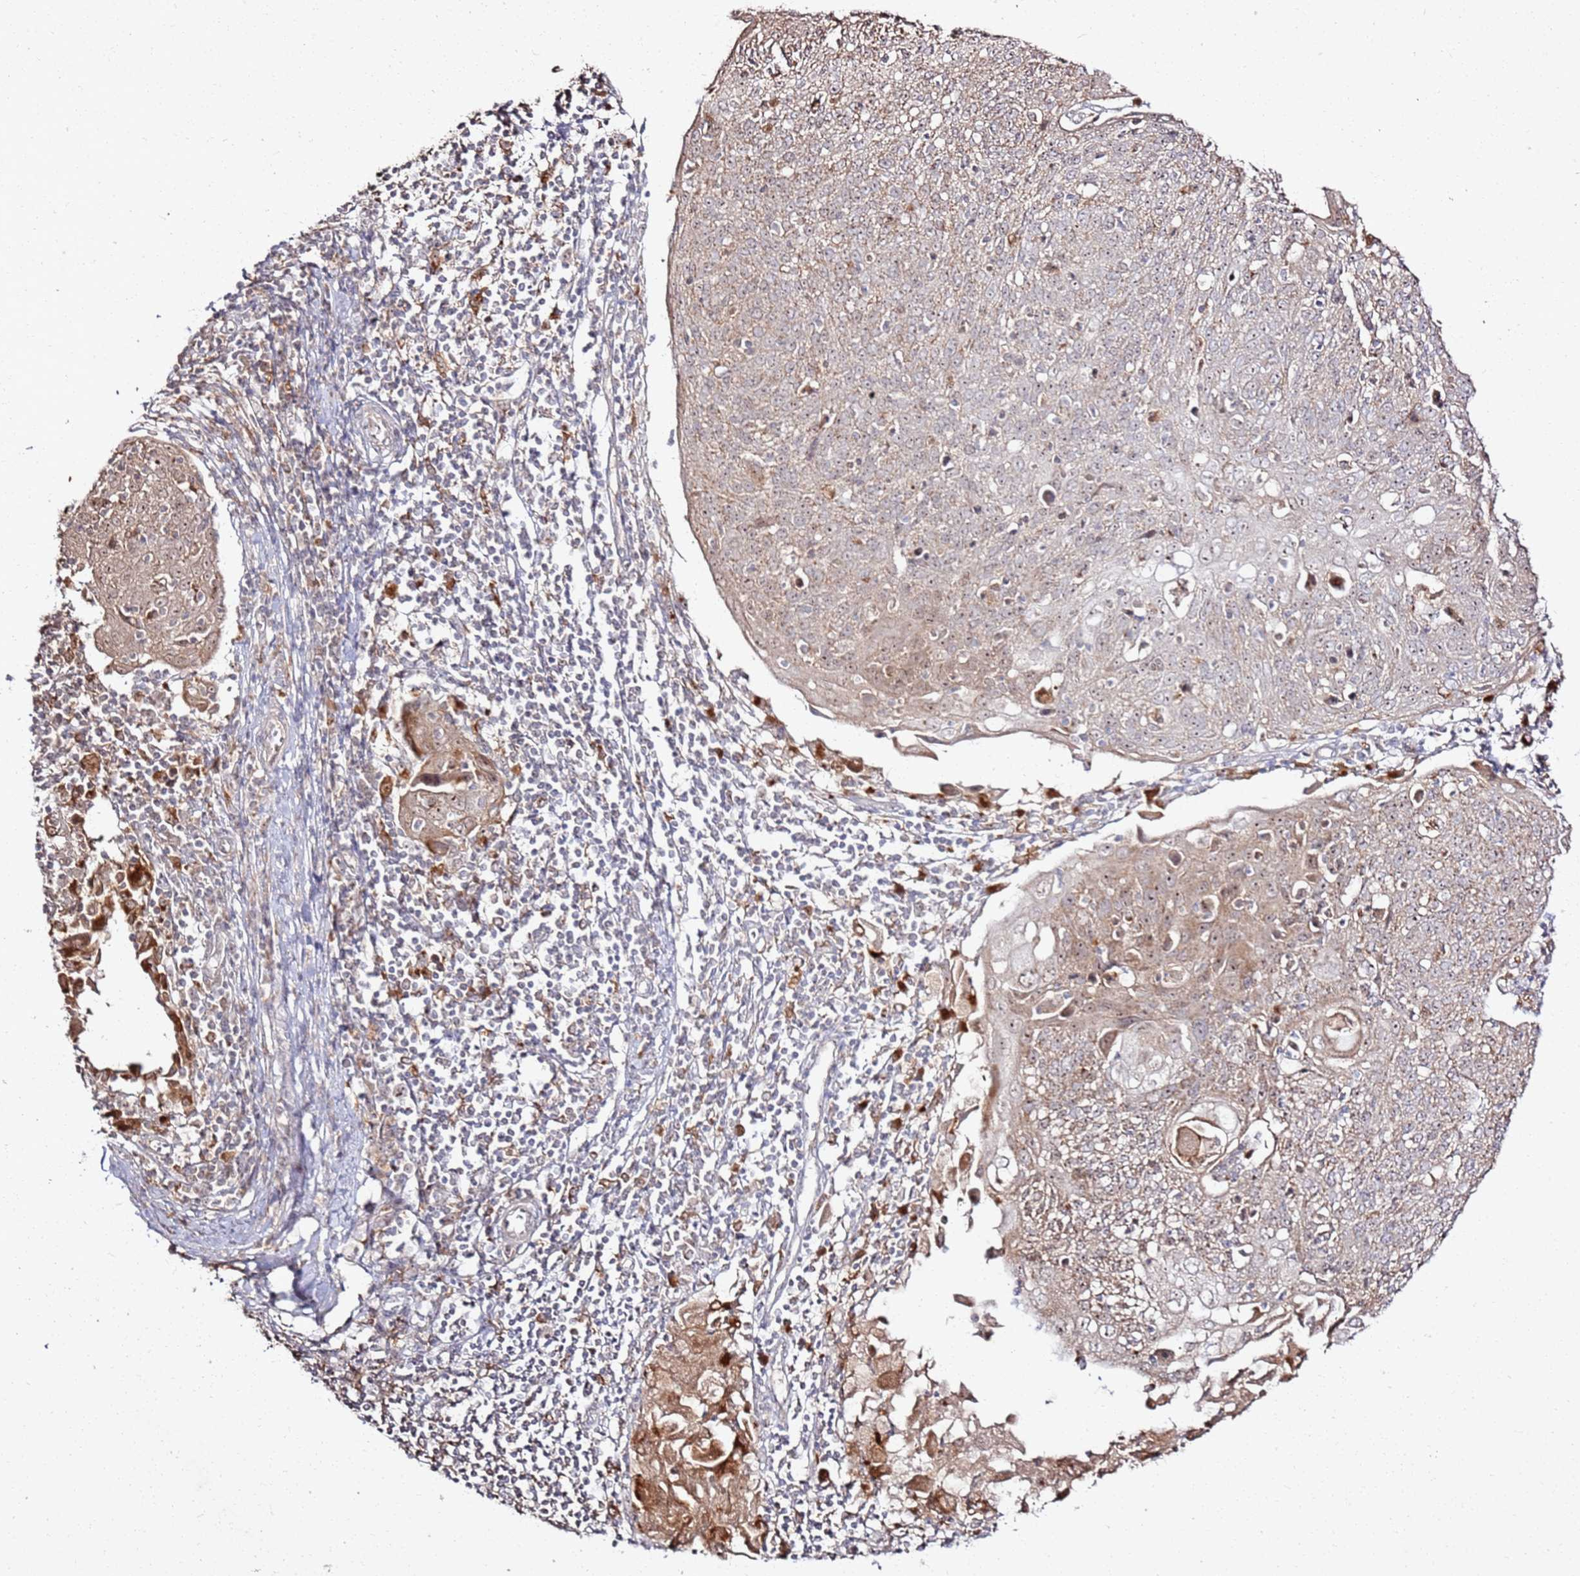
{"staining": {"intensity": "weak", "quantity": "<25%", "location": "cytoplasmic/membranous,nuclear"}, "tissue": "cervical cancer", "cell_type": "Tumor cells", "image_type": "cancer", "snomed": [{"axis": "morphology", "description": "Squamous cell carcinoma, NOS"}, {"axis": "topography", "description": "Cervix"}], "caption": "Cervical cancer (squamous cell carcinoma) was stained to show a protein in brown. There is no significant staining in tumor cells.", "gene": "CNPY1", "patient": {"sex": "female", "age": 67}}